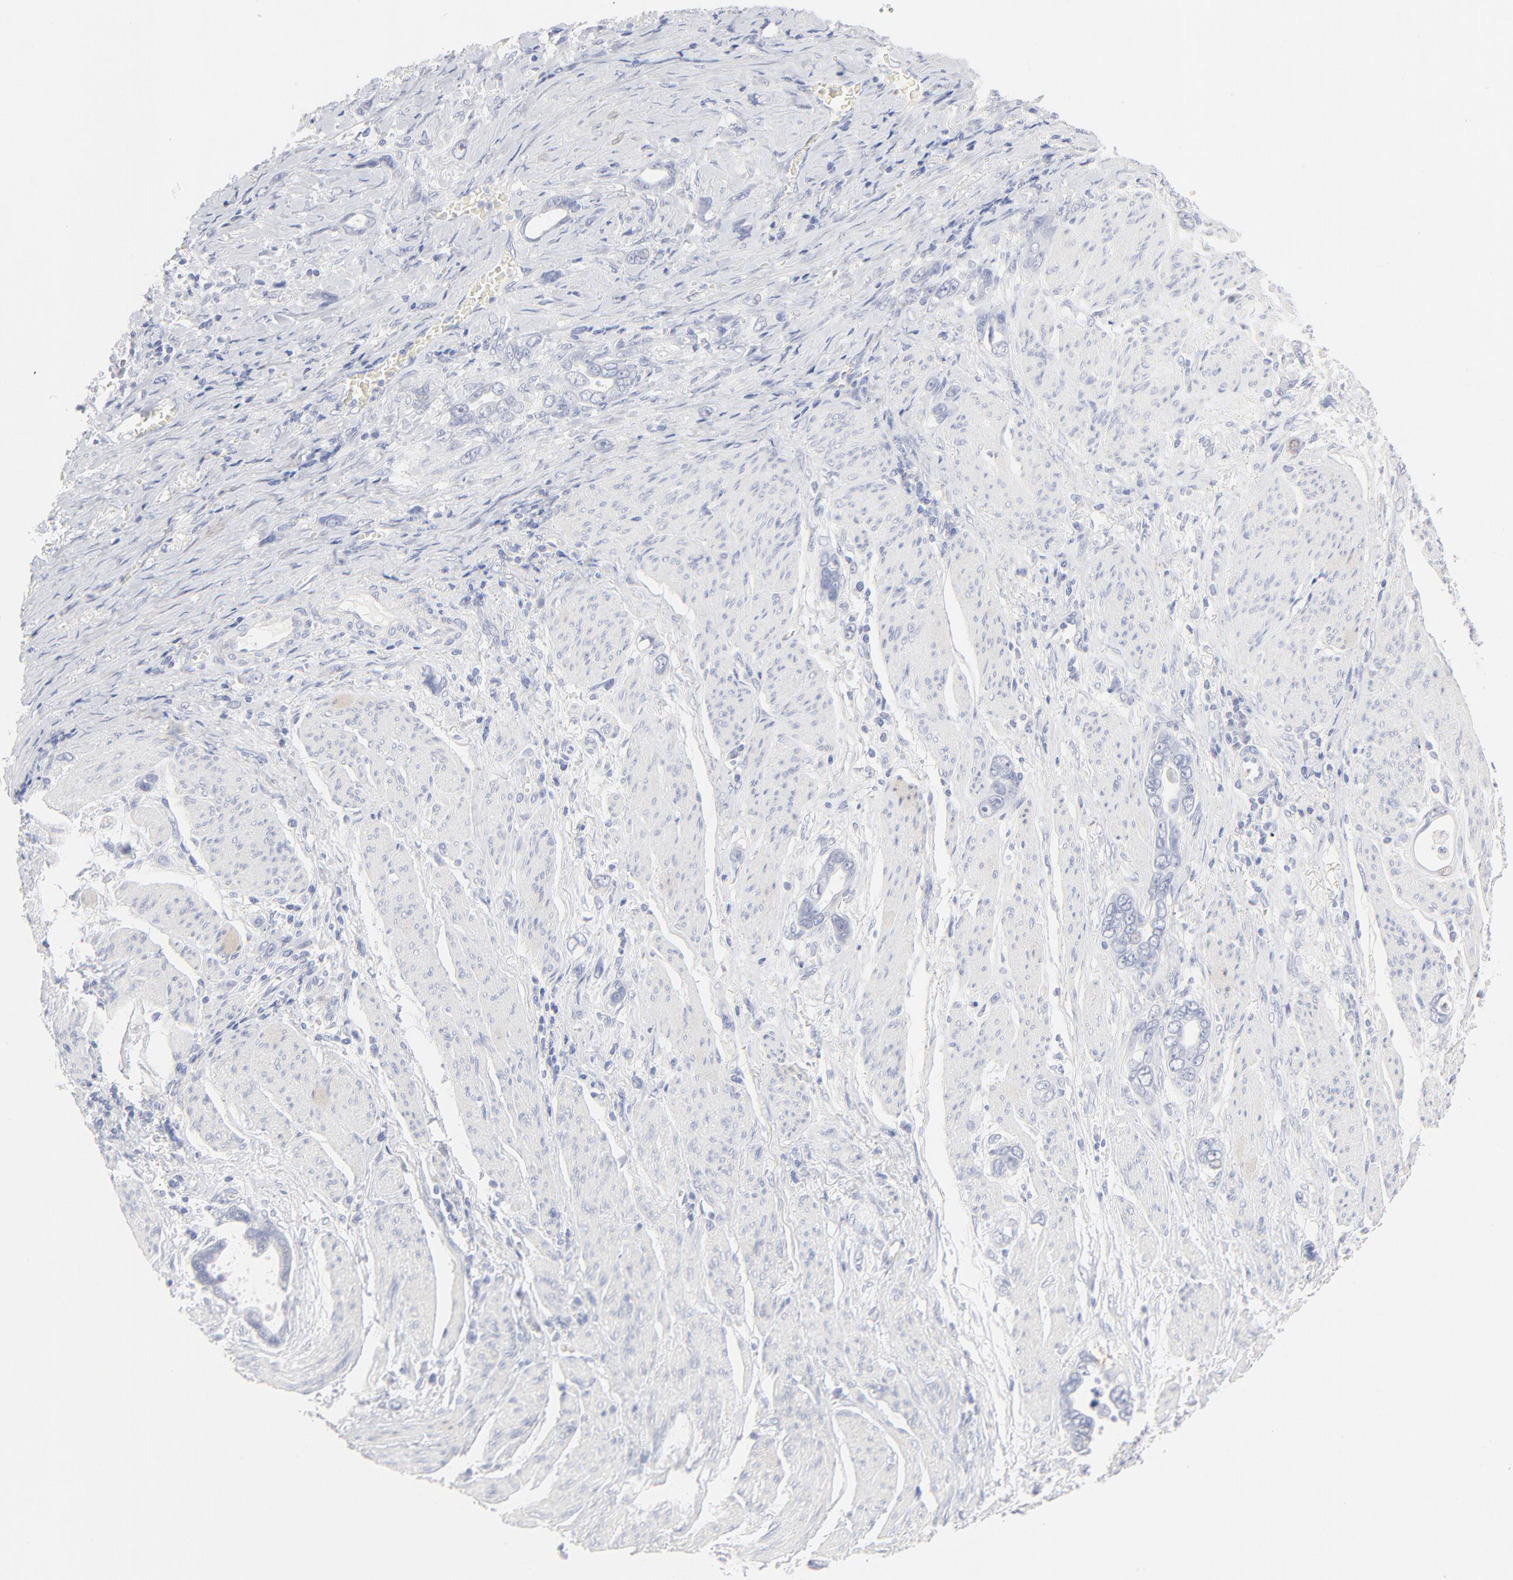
{"staining": {"intensity": "negative", "quantity": "none", "location": "none"}, "tissue": "stomach cancer", "cell_type": "Tumor cells", "image_type": "cancer", "snomed": [{"axis": "morphology", "description": "Adenocarcinoma, NOS"}, {"axis": "topography", "description": "Stomach"}], "caption": "The photomicrograph shows no staining of tumor cells in stomach adenocarcinoma. (DAB immunohistochemistry (IHC) with hematoxylin counter stain).", "gene": "ONECUT1", "patient": {"sex": "male", "age": 78}}